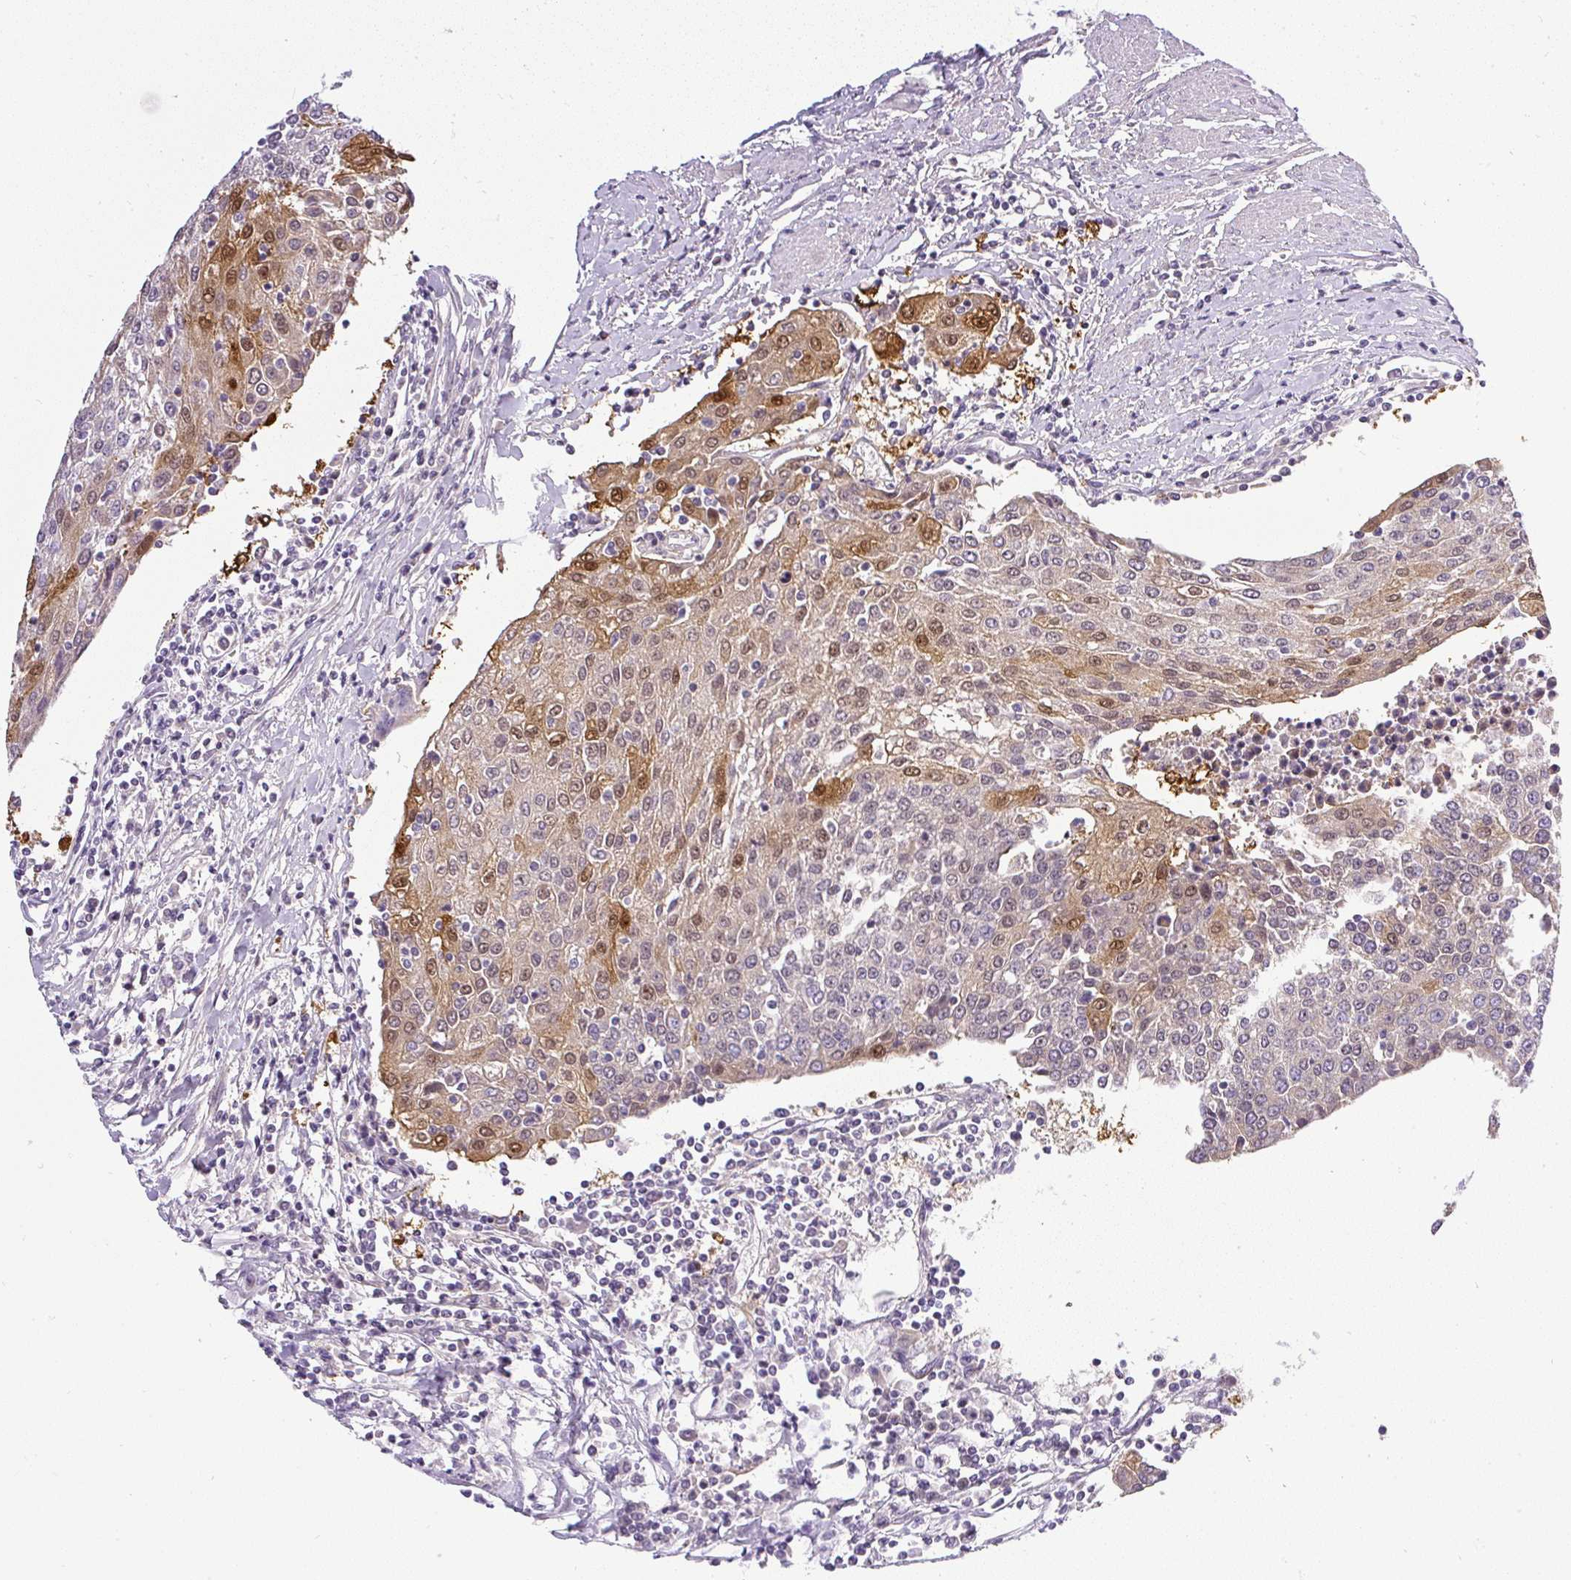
{"staining": {"intensity": "moderate", "quantity": "<25%", "location": "cytoplasmic/membranous,nuclear"}, "tissue": "urothelial cancer", "cell_type": "Tumor cells", "image_type": "cancer", "snomed": [{"axis": "morphology", "description": "Urothelial carcinoma, High grade"}, {"axis": "topography", "description": "Urinary bladder"}], "caption": "Protein expression by immunohistochemistry (IHC) demonstrates moderate cytoplasmic/membranous and nuclear expression in approximately <25% of tumor cells in urothelial cancer.", "gene": "FAM117B", "patient": {"sex": "female", "age": 85}}